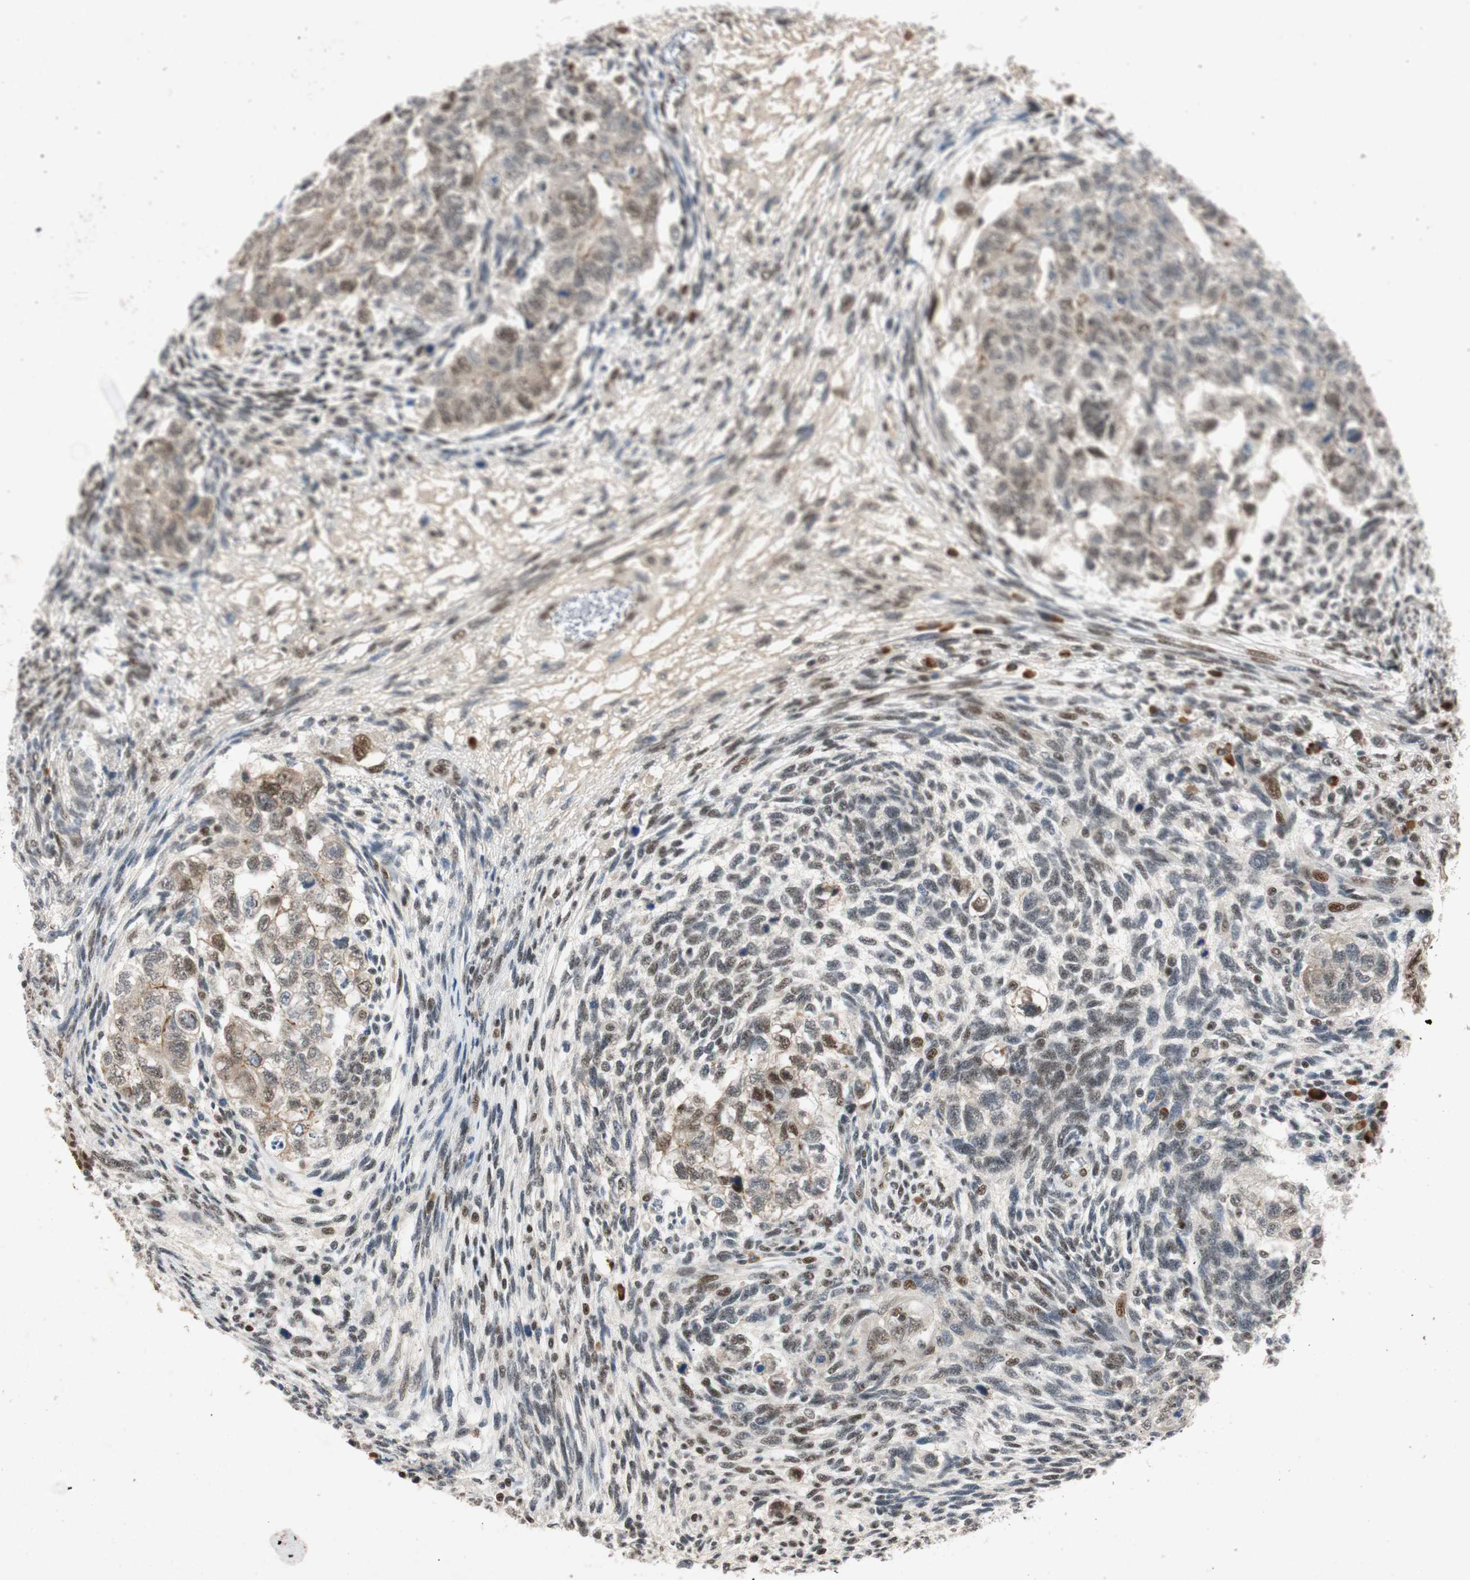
{"staining": {"intensity": "weak", "quantity": "<25%", "location": "nuclear"}, "tissue": "testis cancer", "cell_type": "Tumor cells", "image_type": "cancer", "snomed": [{"axis": "morphology", "description": "Normal tissue, NOS"}, {"axis": "morphology", "description": "Carcinoma, Embryonal, NOS"}, {"axis": "topography", "description": "Testis"}], "caption": "High magnification brightfield microscopy of testis embryonal carcinoma stained with DAB (3,3'-diaminobenzidine) (brown) and counterstained with hematoxylin (blue): tumor cells show no significant staining.", "gene": "NCBP3", "patient": {"sex": "male", "age": 36}}